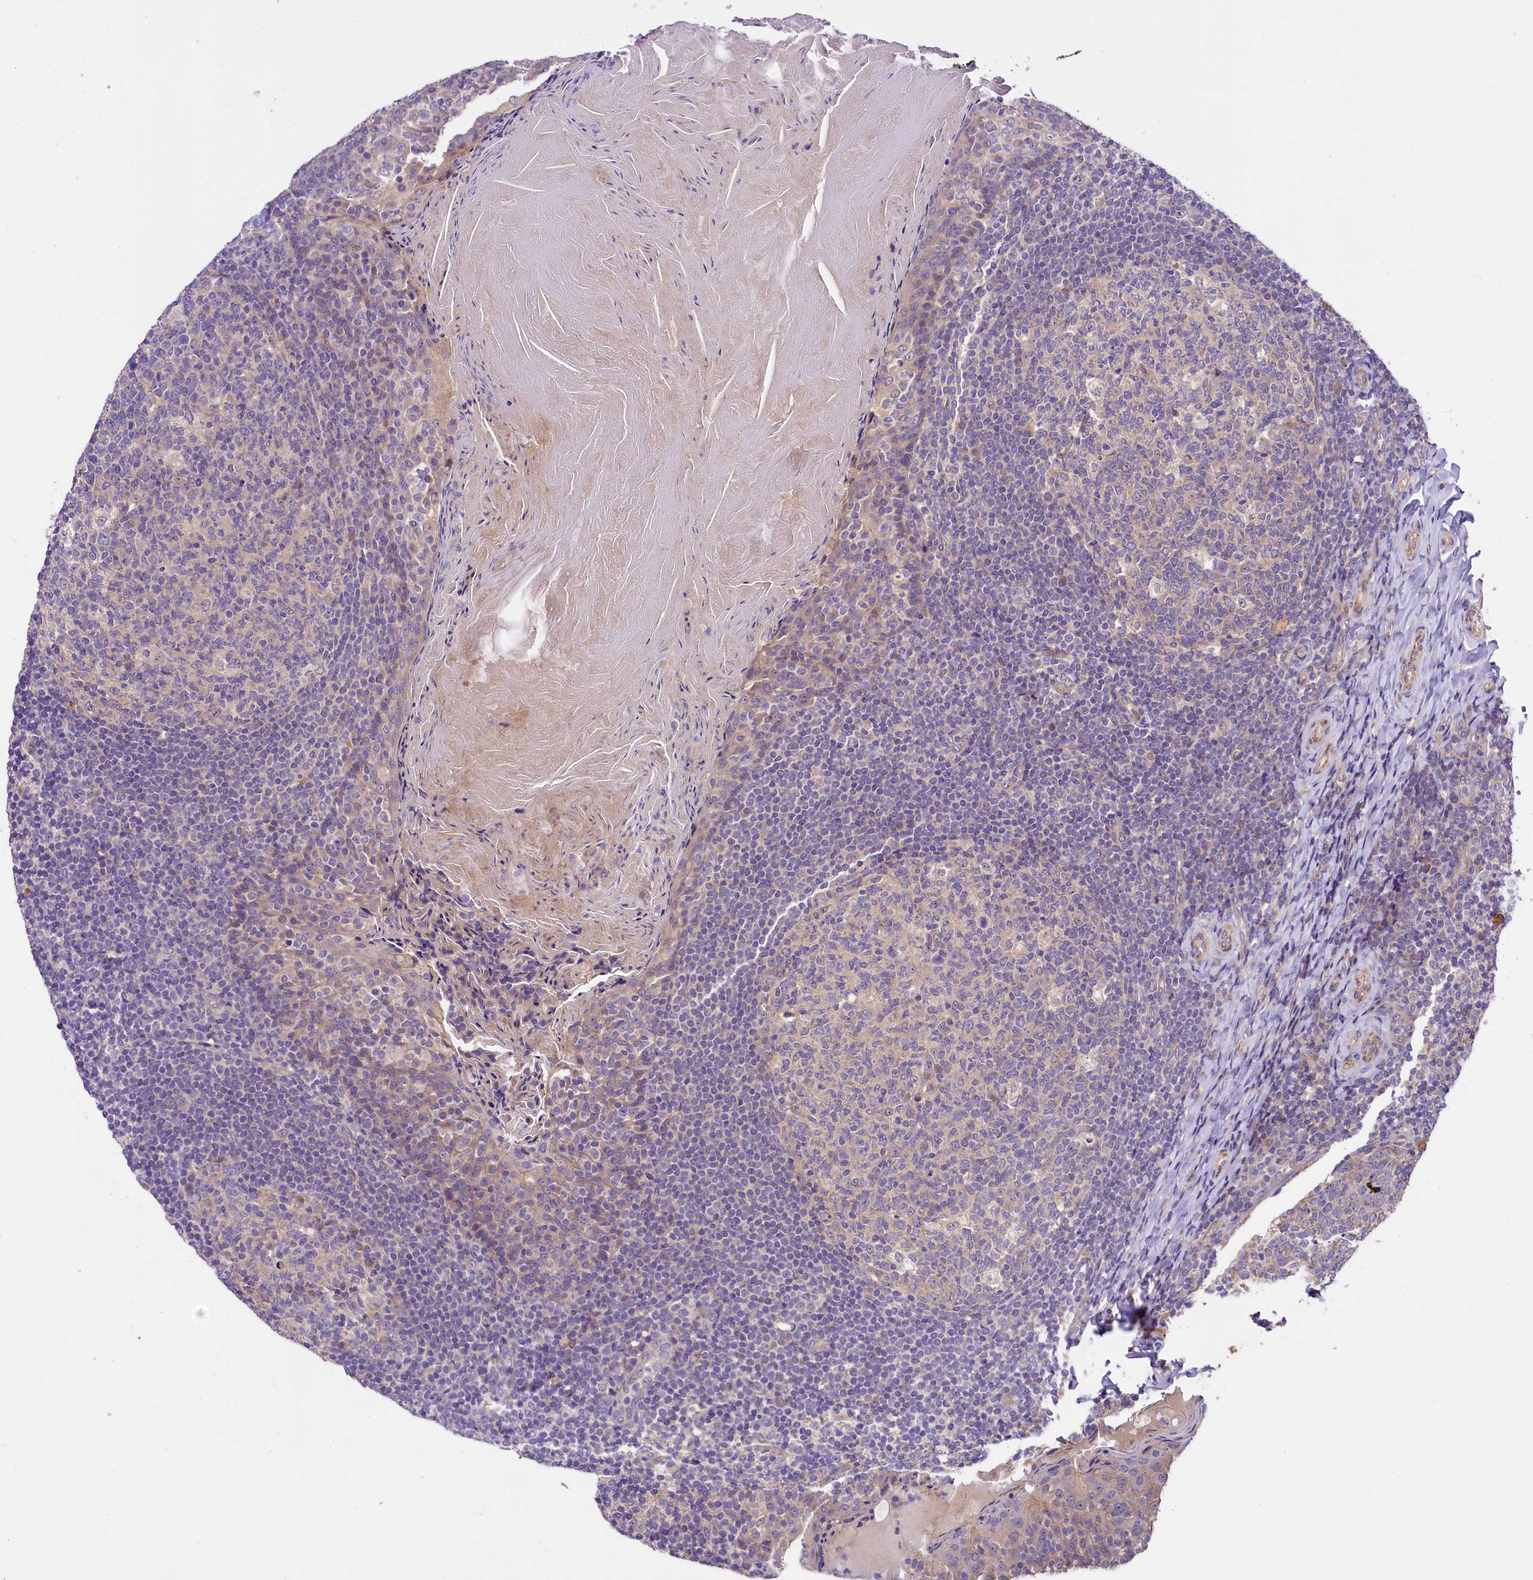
{"staining": {"intensity": "negative", "quantity": "none", "location": "none"}, "tissue": "tonsil", "cell_type": "Germinal center cells", "image_type": "normal", "snomed": [{"axis": "morphology", "description": "Normal tissue, NOS"}, {"axis": "topography", "description": "Tonsil"}], "caption": "There is no significant staining in germinal center cells of tonsil. (Brightfield microscopy of DAB (3,3'-diaminobenzidine) immunohistochemistry (IHC) at high magnification).", "gene": "UBXN6", "patient": {"sex": "female", "age": 19}}